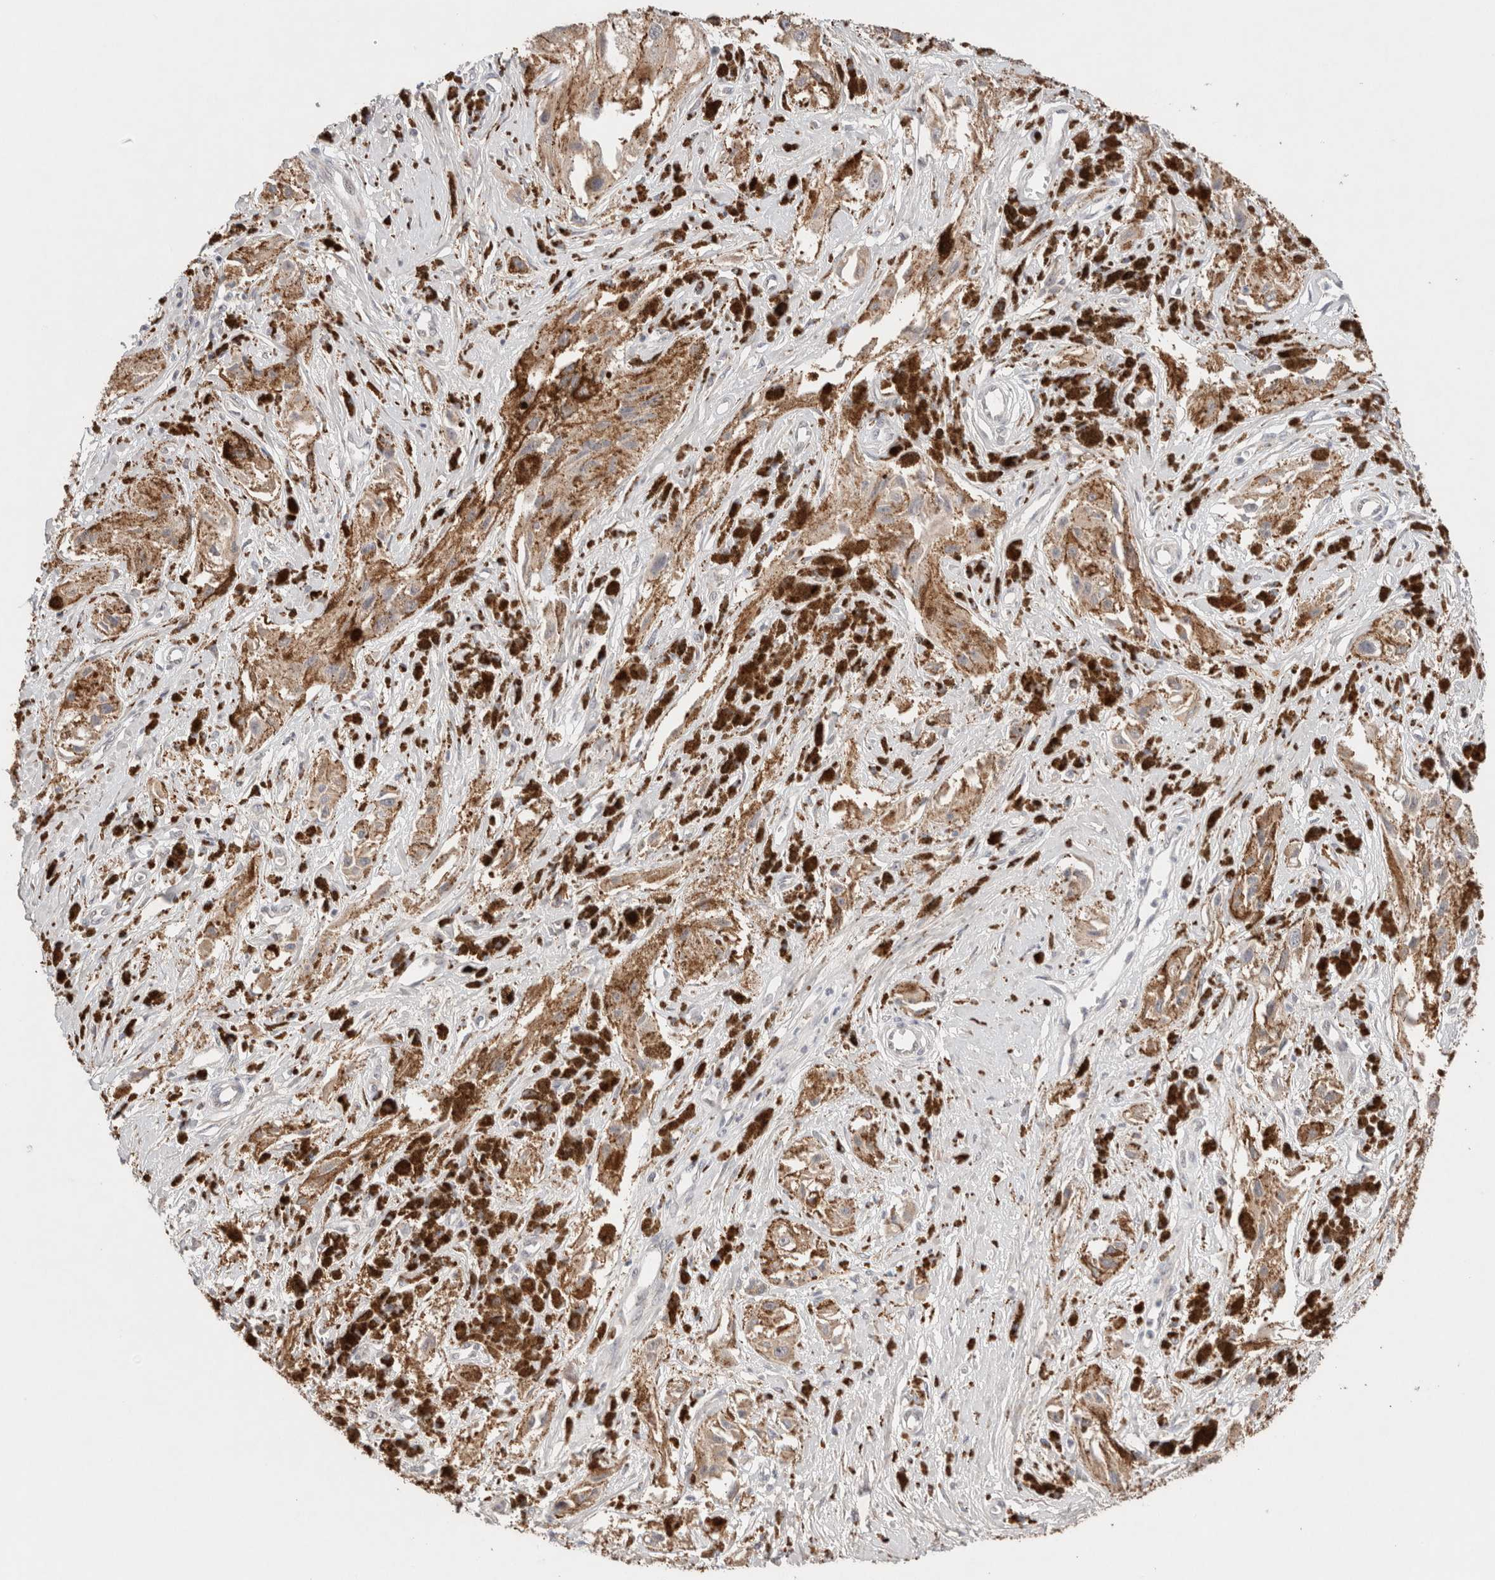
{"staining": {"intensity": "moderate", "quantity": ">75%", "location": "cytoplasmic/membranous"}, "tissue": "melanoma", "cell_type": "Tumor cells", "image_type": "cancer", "snomed": [{"axis": "morphology", "description": "Malignant melanoma, NOS"}, {"axis": "topography", "description": "Skin"}], "caption": "High-power microscopy captured an IHC photomicrograph of malignant melanoma, revealing moderate cytoplasmic/membranous expression in about >75% of tumor cells.", "gene": "ERI3", "patient": {"sex": "male", "age": 88}}